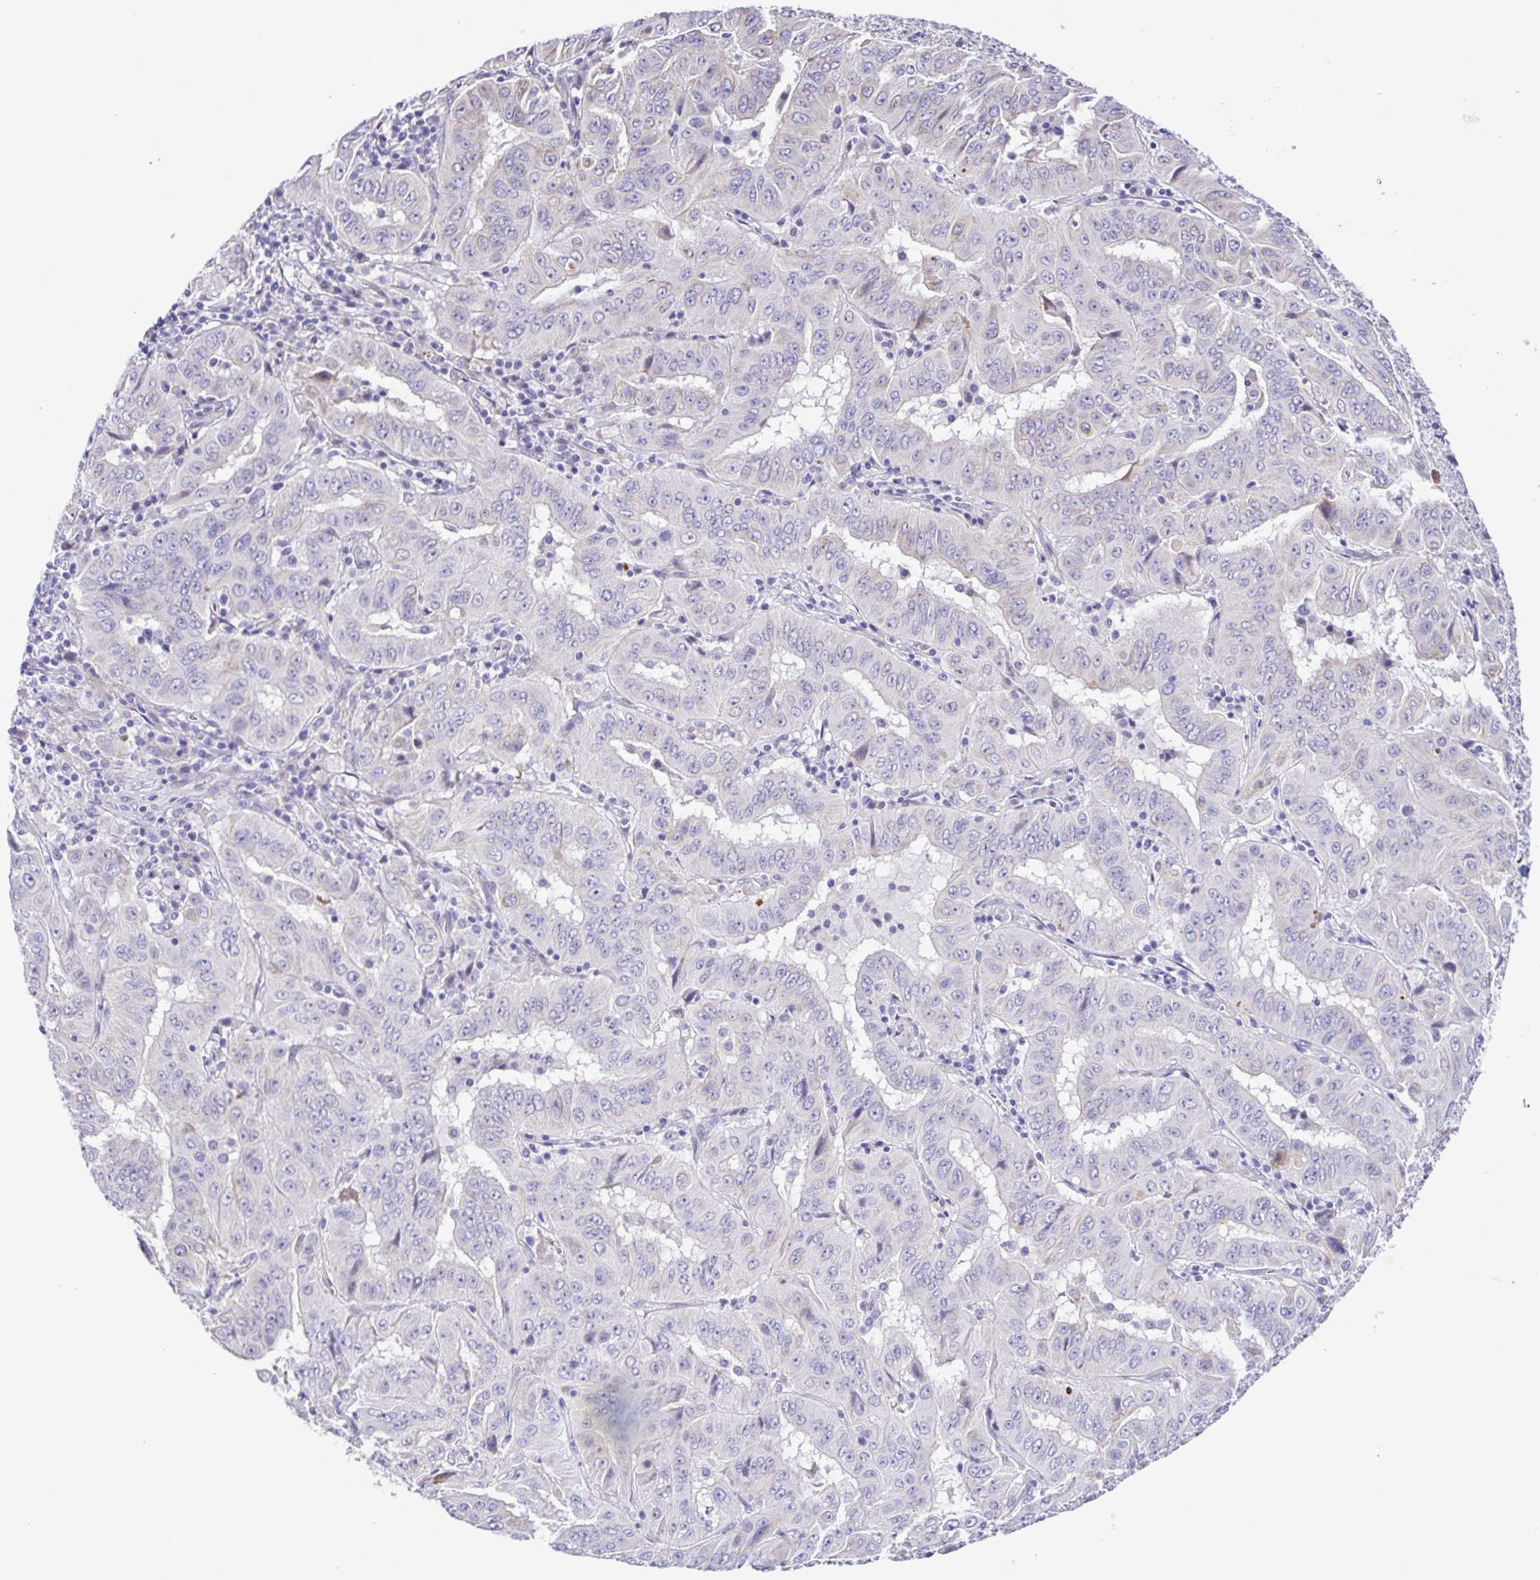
{"staining": {"intensity": "negative", "quantity": "none", "location": "none"}, "tissue": "pancreatic cancer", "cell_type": "Tumor cells", "image_type": "cancer", "snomed": [{"axis": "morphology", "description": "Adenocarcinoma, NOS"}, {"axis": "topography", "description": "Pancreas"}], "caption": "Human pancreatic cancer (adenocarcinoma) stained for a protein using immunohistochemistry (IHC) reveals no staining in tumor cells.", "gene": "GABBR2", "patient": {"sex": "male", "age": 63}}